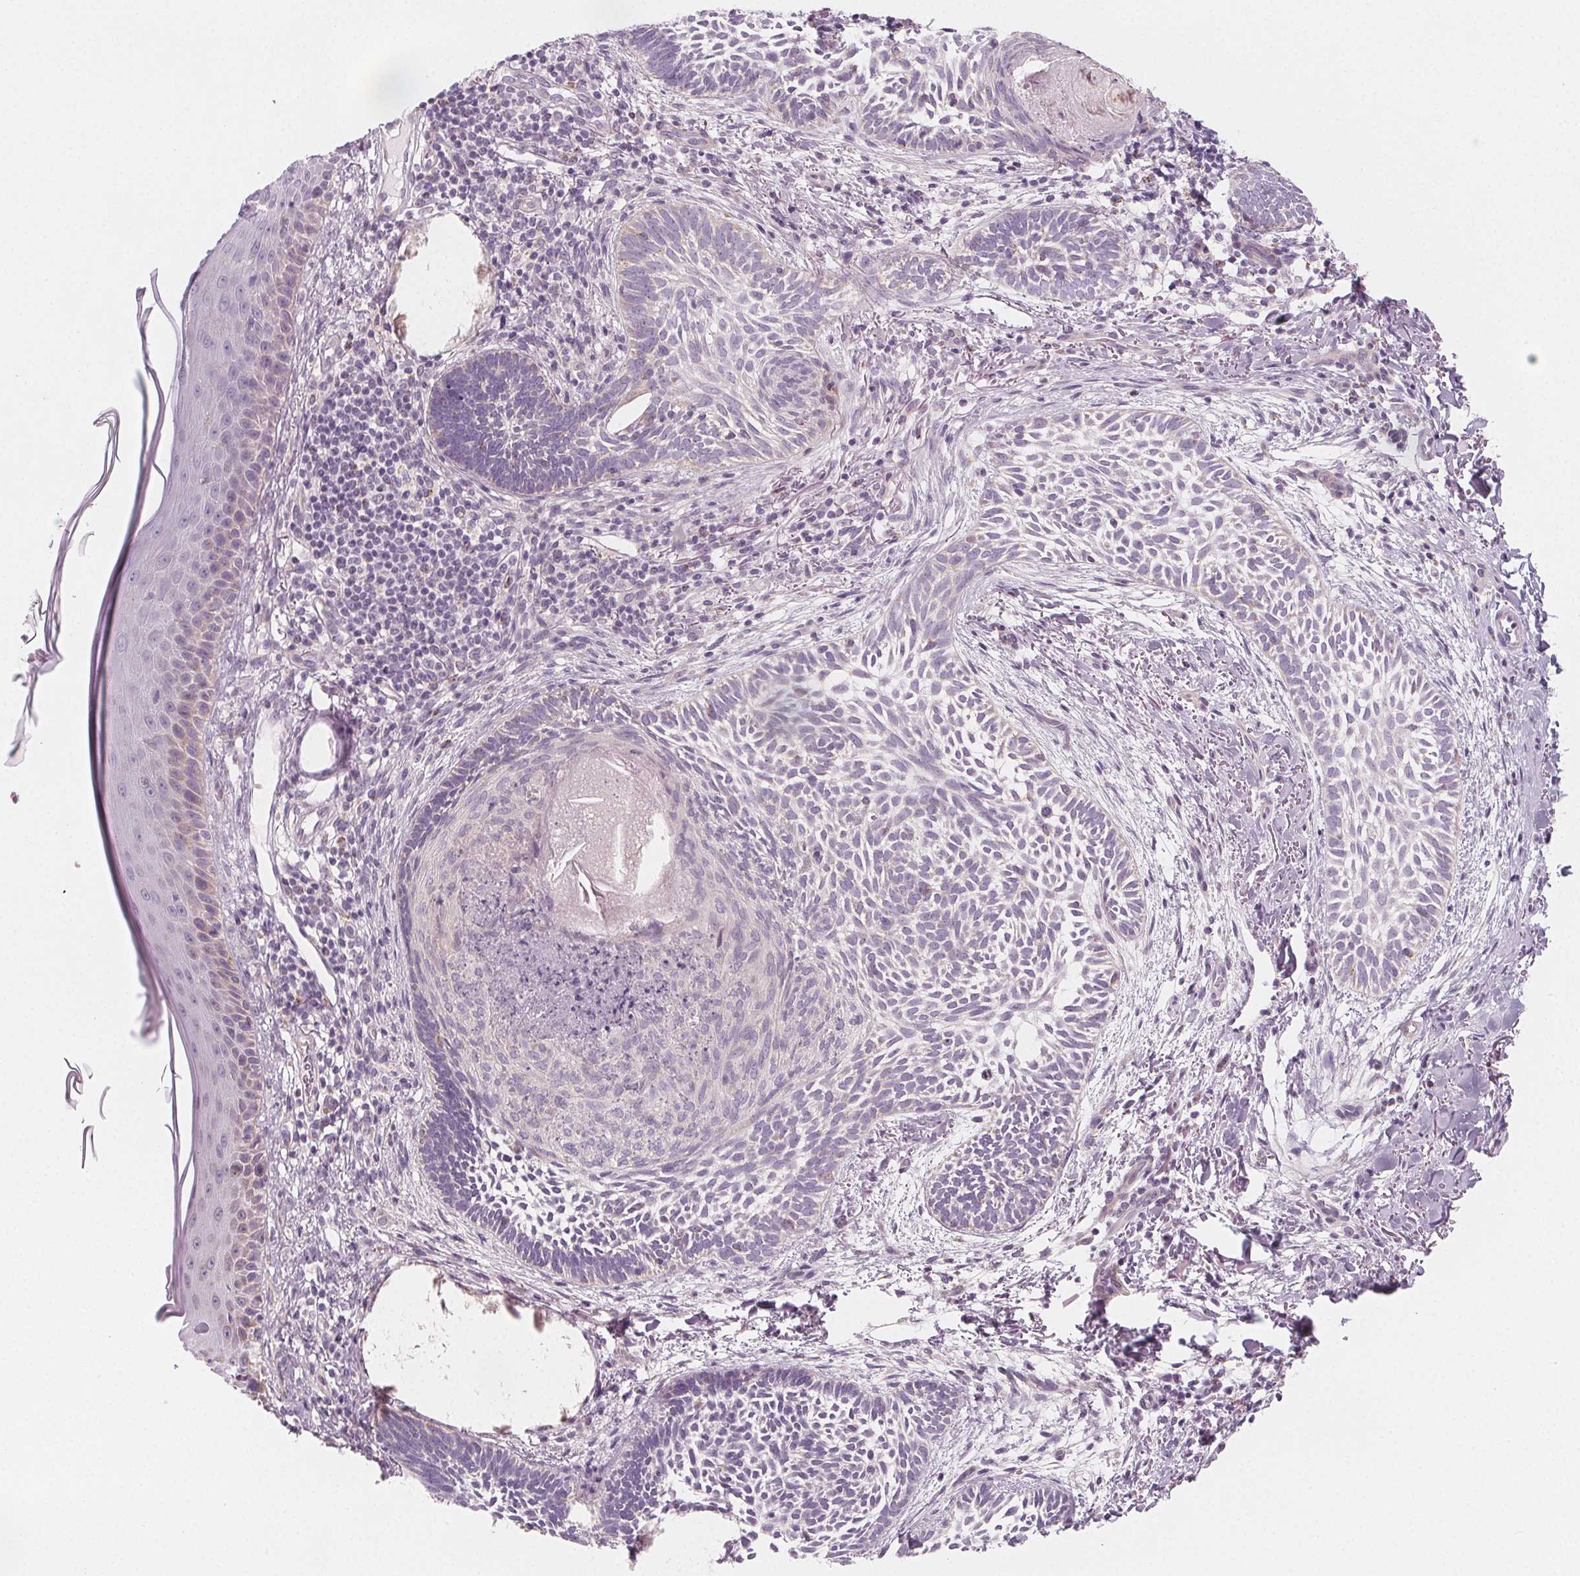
{"staining": {"intensity": "negative", "quantity": "none", "location": "none"}, "tissue": "skin cancer", "cell_type": "Tumor cells", "image_type": "cancer", "snomed": [{"axis": "morphology", "description": "Normal tissue, NOS"}, {"axis": "morphology", "description": "Basal cell carcinoma"}, {"axis": "topography", "description": "Skin"}], "caption": "A high-resolution histopathology image shows IHC staining of skin cancer (basal cell carcinoma), which reveals no significant staining in tumor cells.", "gene": "IL17C", "patient": {"sex": "male", "age": 46}}